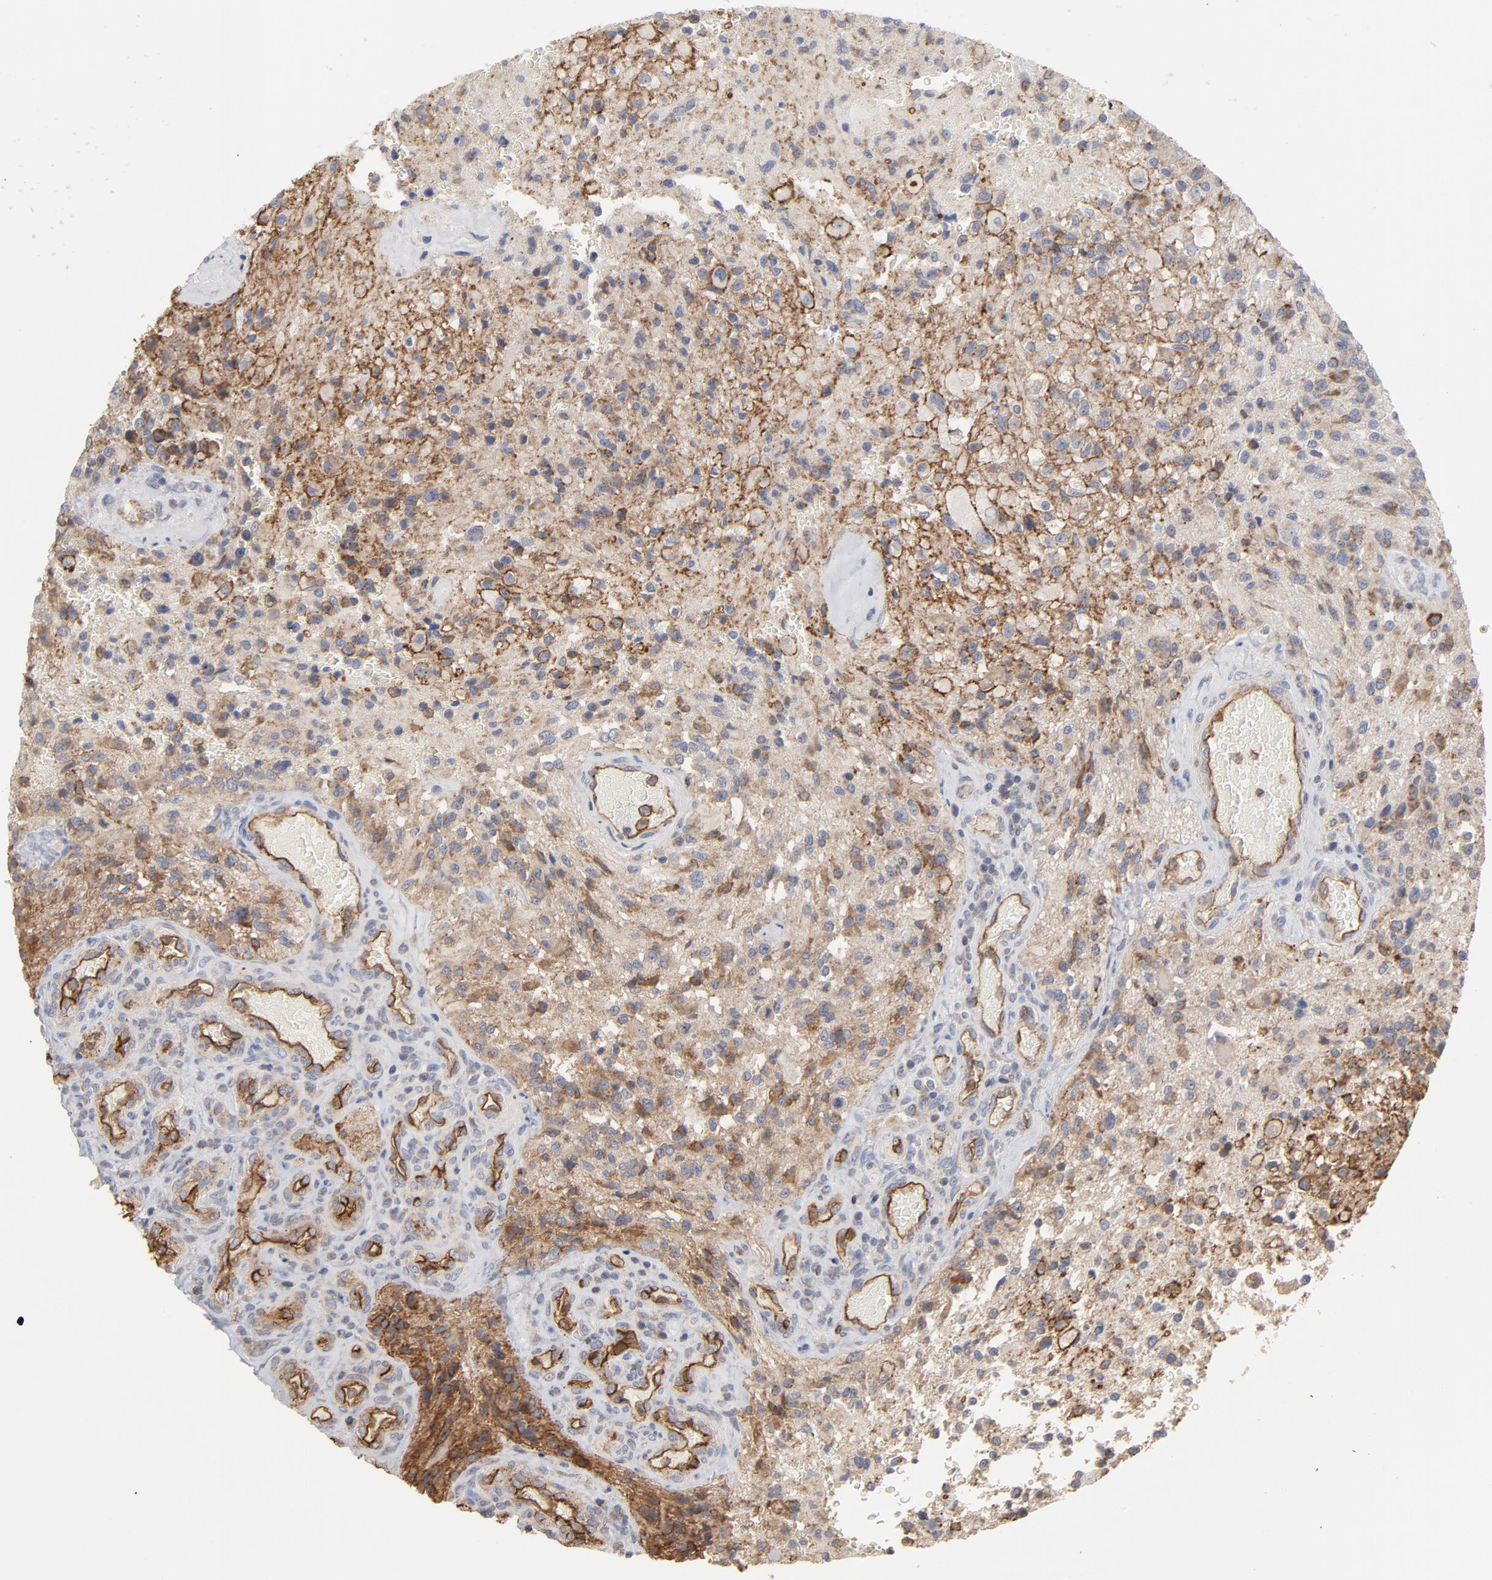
{"staining": {"intensity": "moderate", "quantity": ">75%", "location": "cytoplasmic/membranous"}, "tissue": "glioma", "cell_type": "Tumor cells", "image_type": "cancer", "snomed": [{"axis": "morphology", "description": "Normal tissue, NOS"}, {"axis": "morphology", "description": "Glioma, malignant, High grade"}, {"axis": "topography", "description": "Cerebral cortex"}], "caption": "Glioma stained with a protein marker displays moderate staining in tumor cells.", "gene": "OXA1L", "patient": {"sex": "male", "age": 56}}